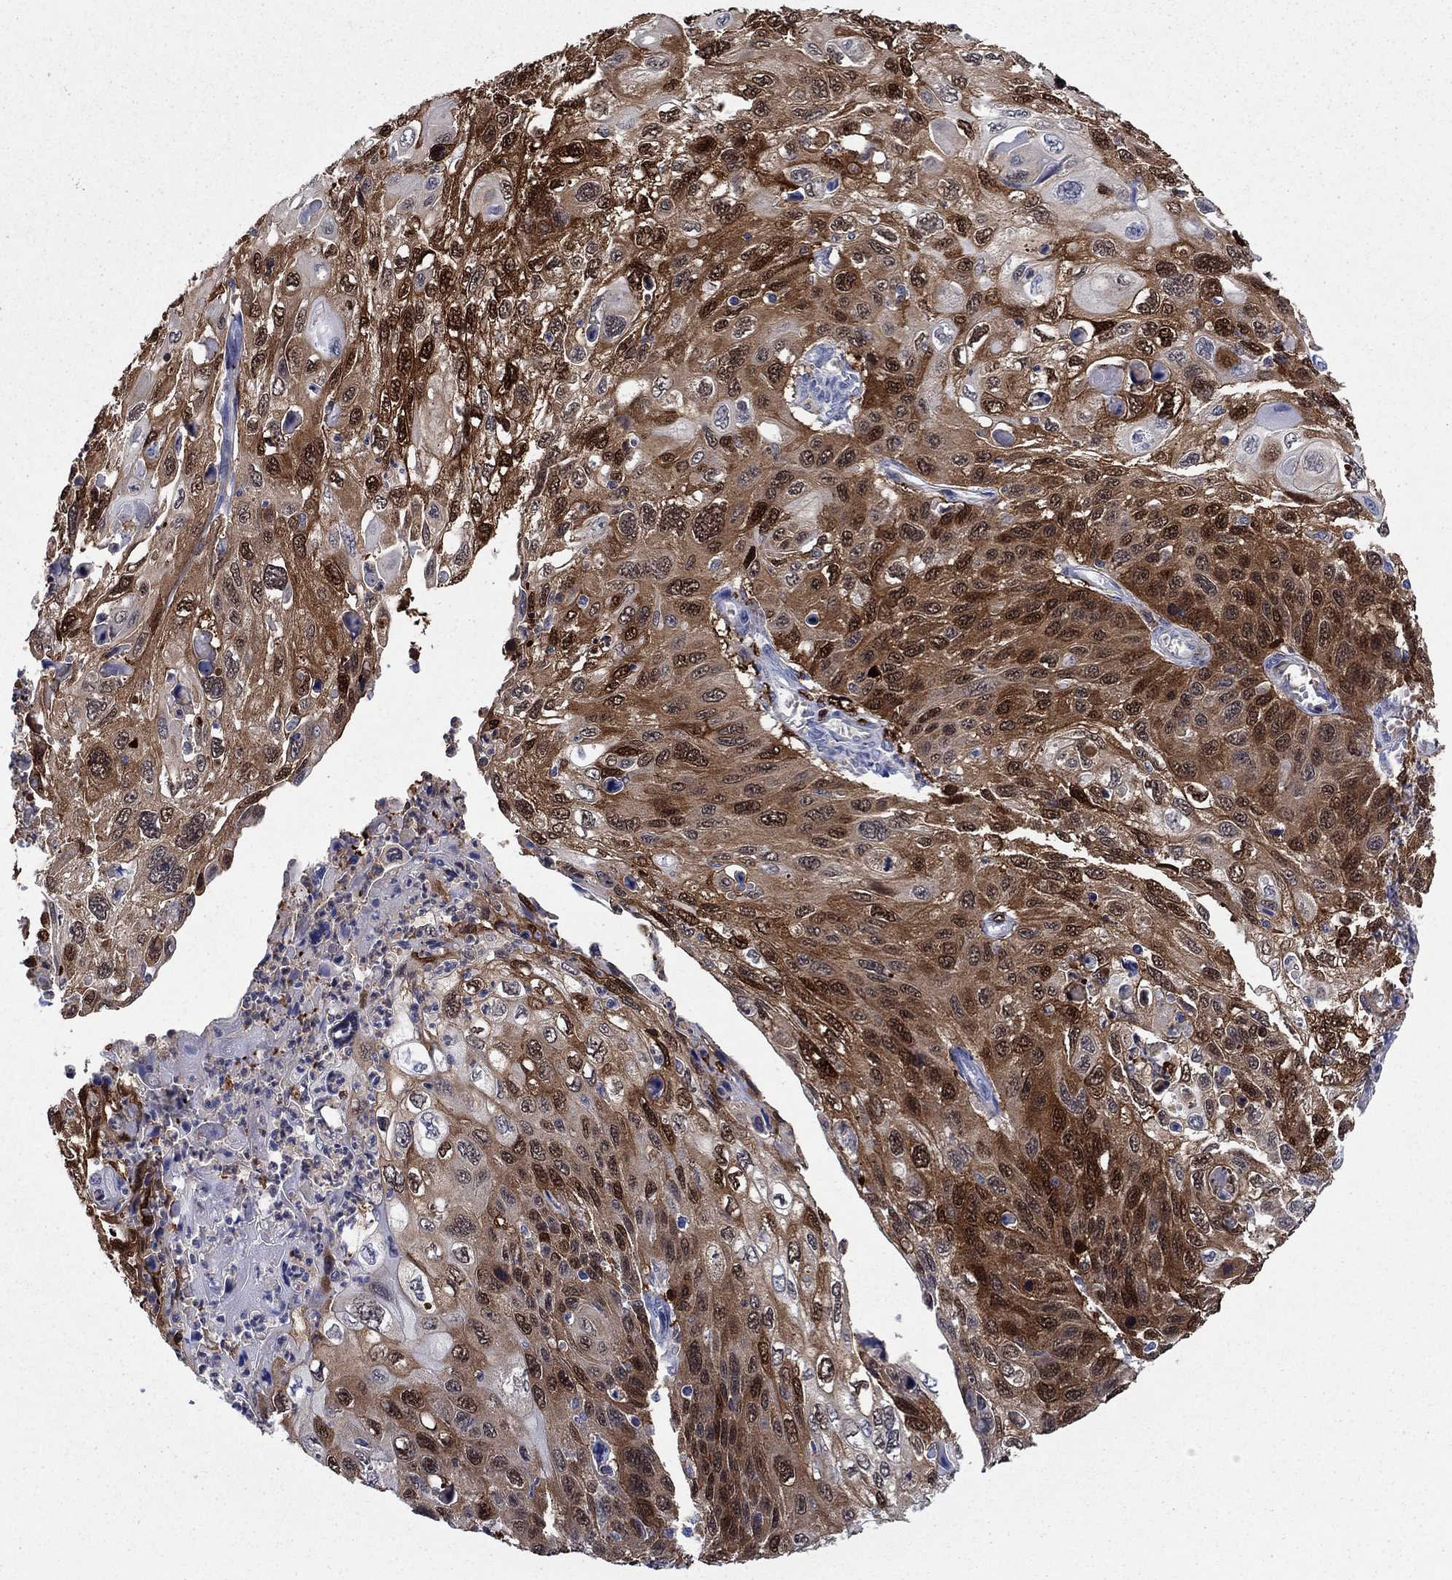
{"staining": {"intensity": "strong", "quantity": ">75%", "location": "cytoplasmic/membranous"}, "tissue": "cervical cancer", "cell_type": "Tumor cells", "image_type": "cancer", "snomed": [{"axis": "morphology", "description": "Squamous cell carcinoma, NOS"}, {"axis": "topography", "description": "Cervix"}], "caption": "Cervical cancer tissue exhibits strong cytoplasmic/membranous staining in about >75% of tumor cells", "gene": "STMN1", "patient": {"sex": "female", "age": 70}}